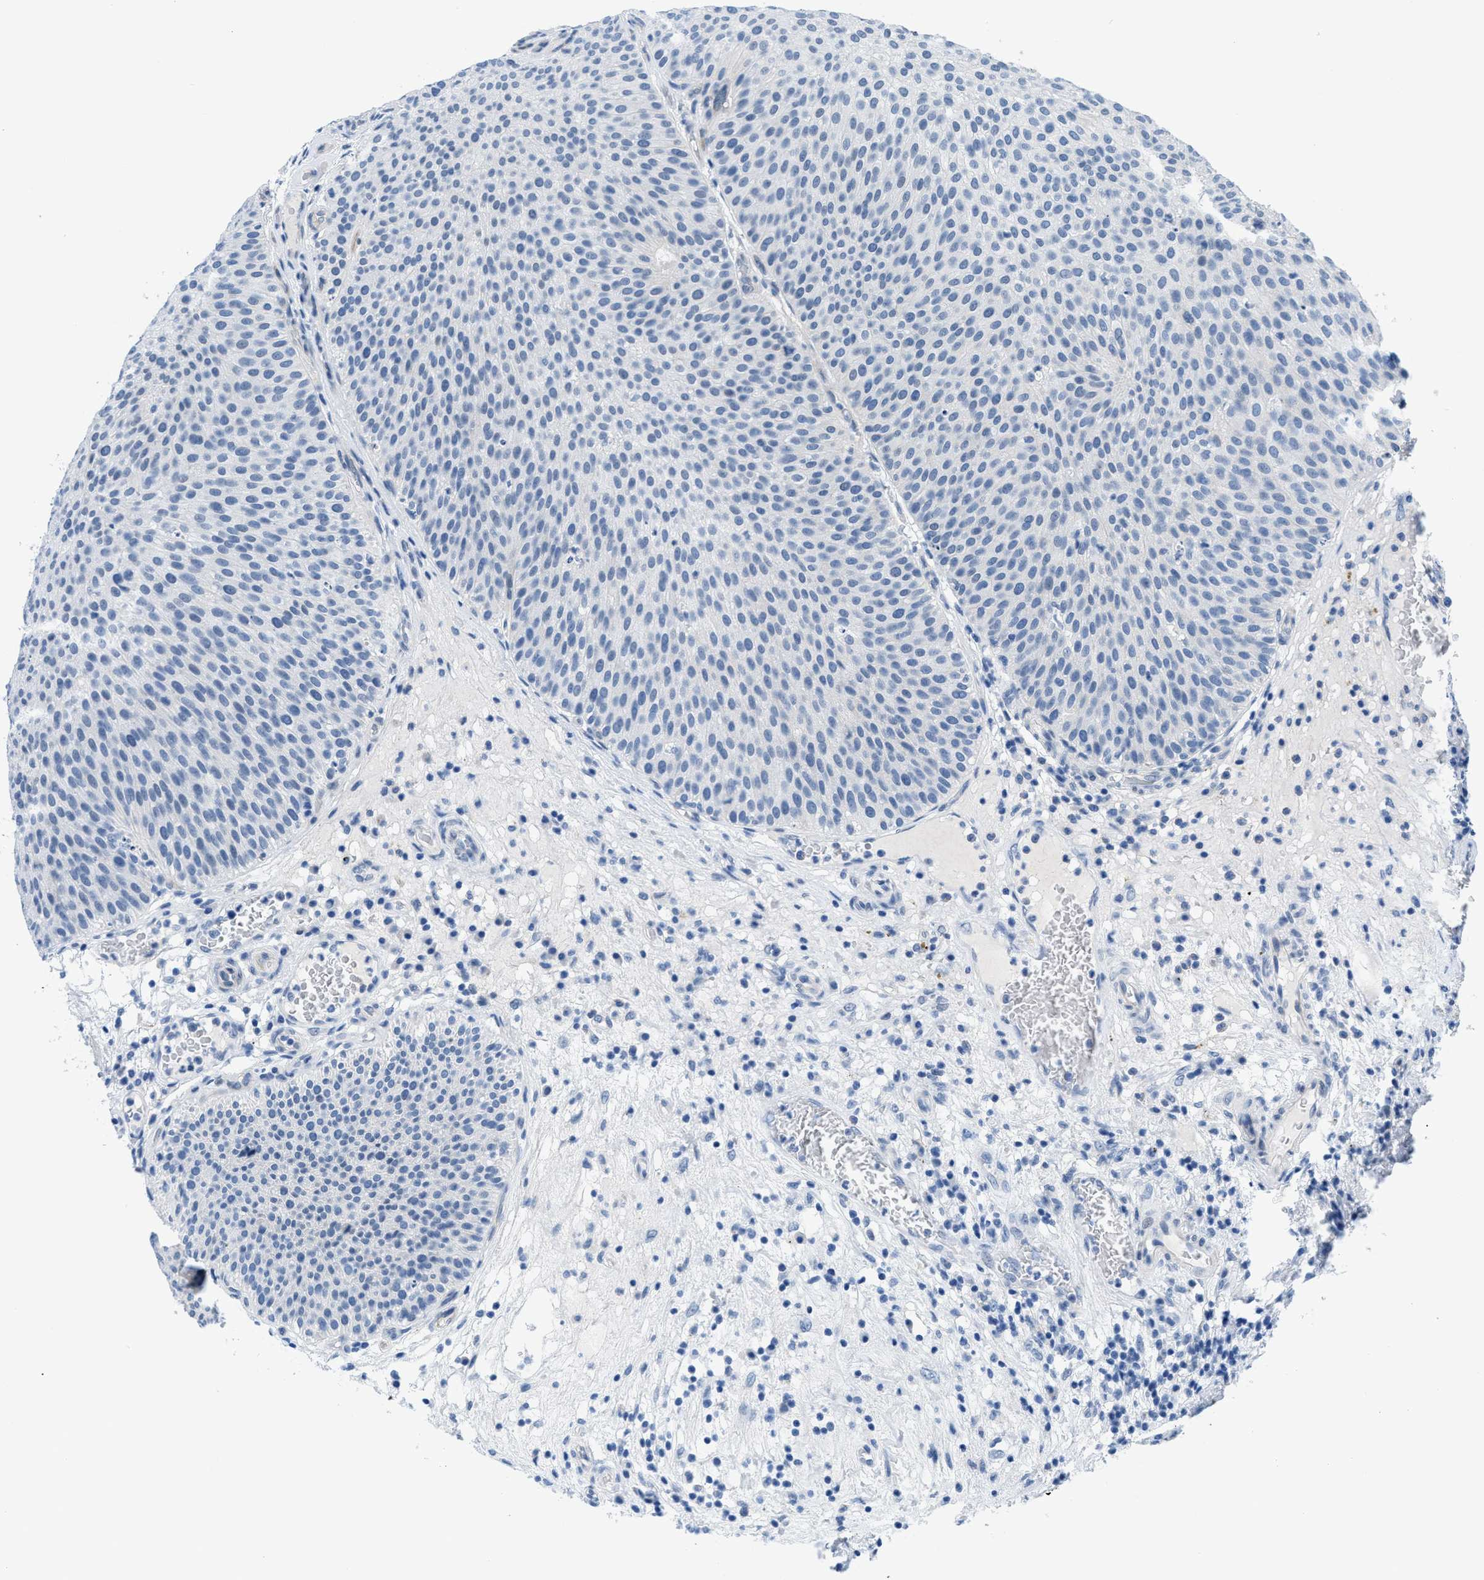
{"staining": {"intensity": "negative", "quantity": "none", "location": "none"}, "tissue": "urothelial cancer", "cell_type": "Tumor cells", "image_type": "cancer", "snomed": [{"axis": "morphology", "description": "Urothelial carcinoma, Low grade"}, {"axis": "topography", "description": "Smooth muscle"}, {"axis": "topography", "description": "Urinary bladder"}], "caption": "This is an immunohistochemistry (IHC) micrograph of low-grade urothelial carcinoma. There is no staining in tumor cells.", "gene": "FDCSP", "patient": {"sex": "male", "age": 60}}